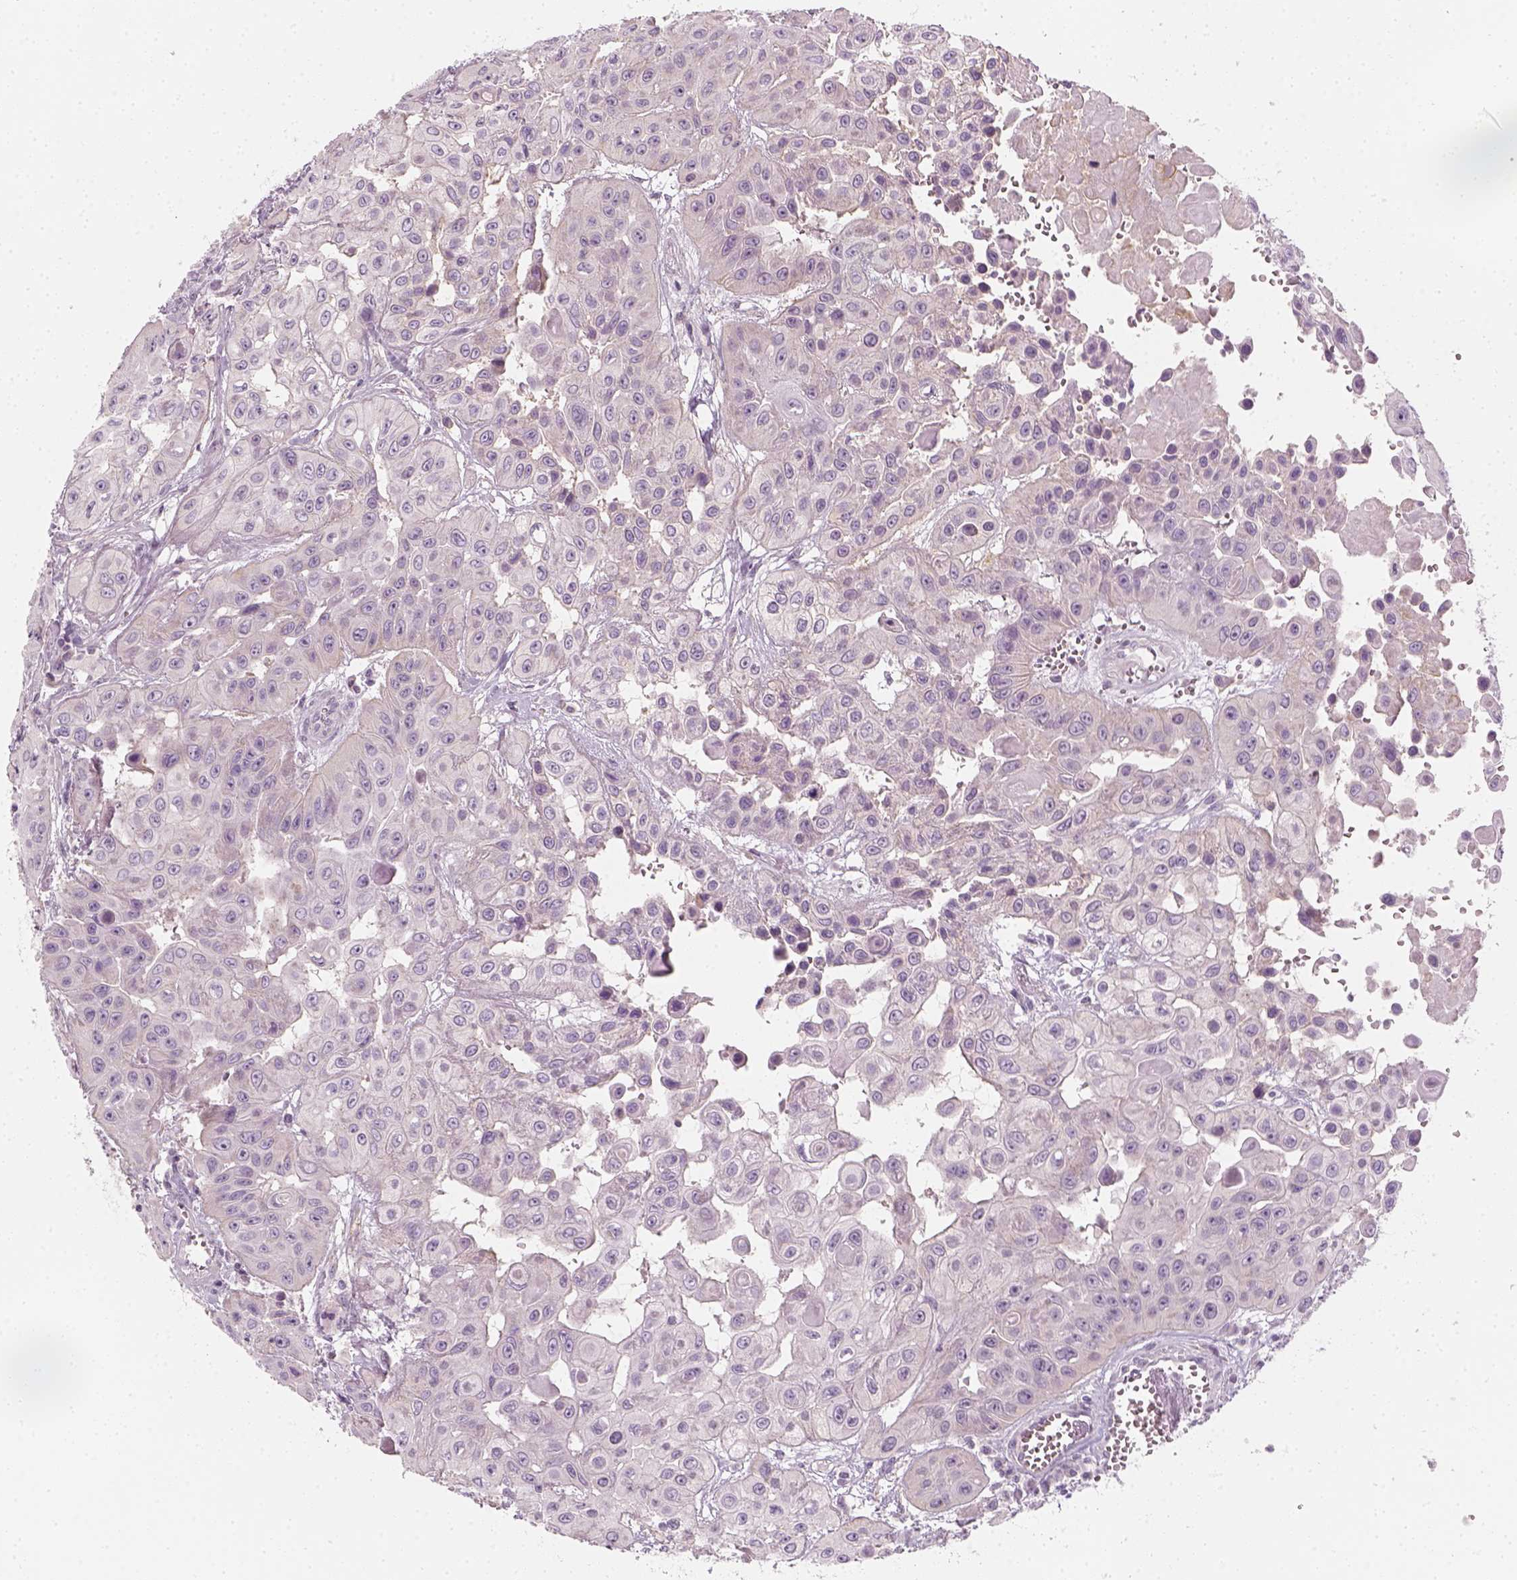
{"staining": {"intensity": "negative", "quantity": "none", "location": "none"}, "tissue": "head and neck cancer", "cell_type": "Tumor cells", "image_type": "cancer", "snomed": [{"axis": "morphology", "description": "Adenocarcinoma, NOS"}, {"axis": "topography", "description": "Head-Neck"}], "caption": "Tumor cells are negative for protein expression in human head and neck cancer (adenocarcinoma).", "gene": "PRAME", "patient": {"sex": "male", "age": 73}}